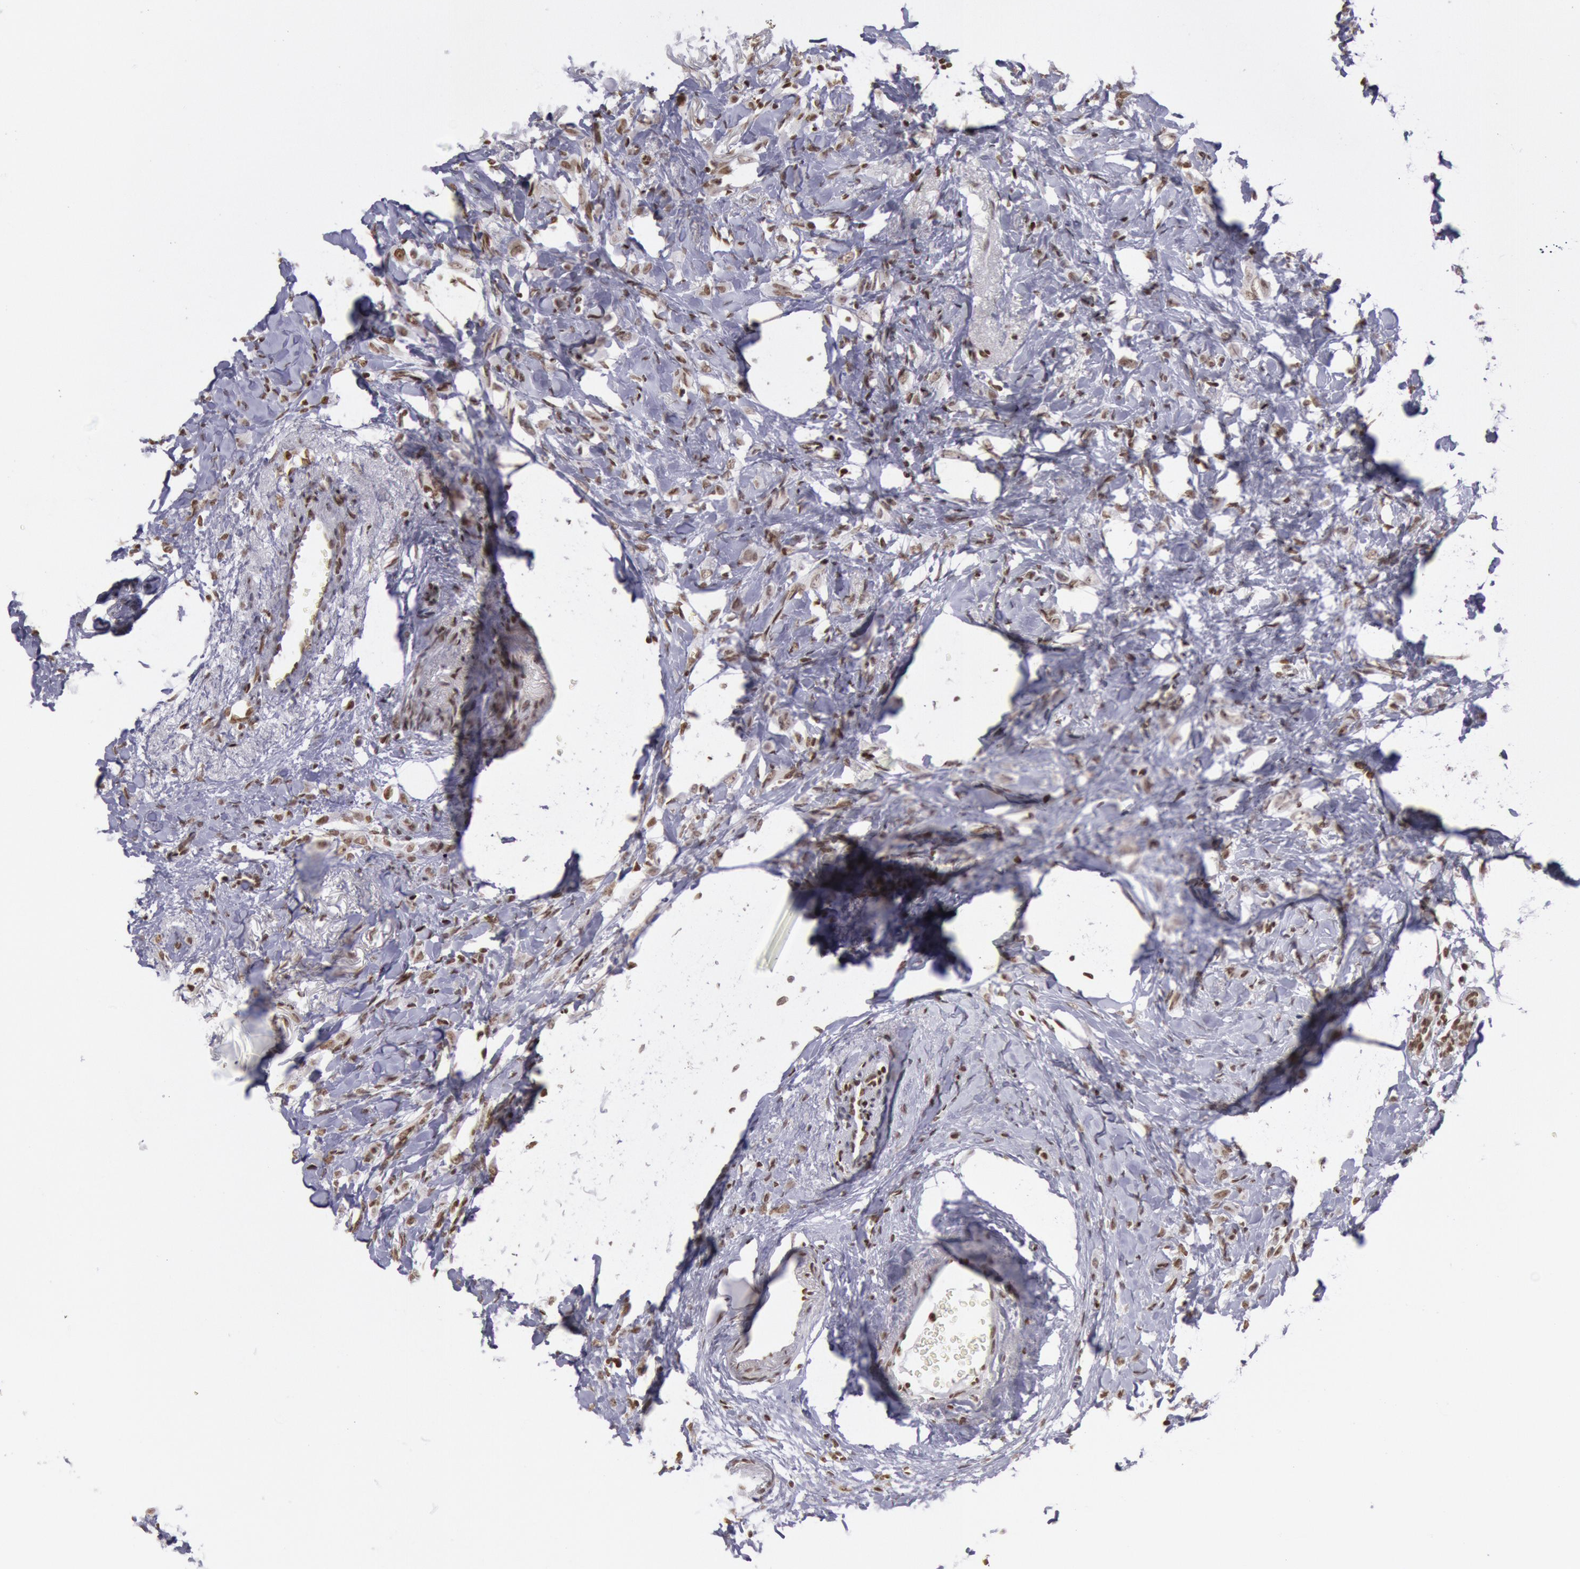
{"staining": {"intensity": "moderate", "quantity": ">75%", "location": "nuclear"}, "tissue": "breast cancer", "cell_type": "Tumor cells", "image_type": "cancer", "snomed": [{"axis": "morphology", "description": "Lobular carcinoma"}, {"axis": "topography", "description": "Breast"}], "caption": "Moderate nuclear protein expression is appreciated in approximately >75% of tumor cells in breast cancer.", "gene": "NKAP", "patient": {"sex": "female", "age": 57}}